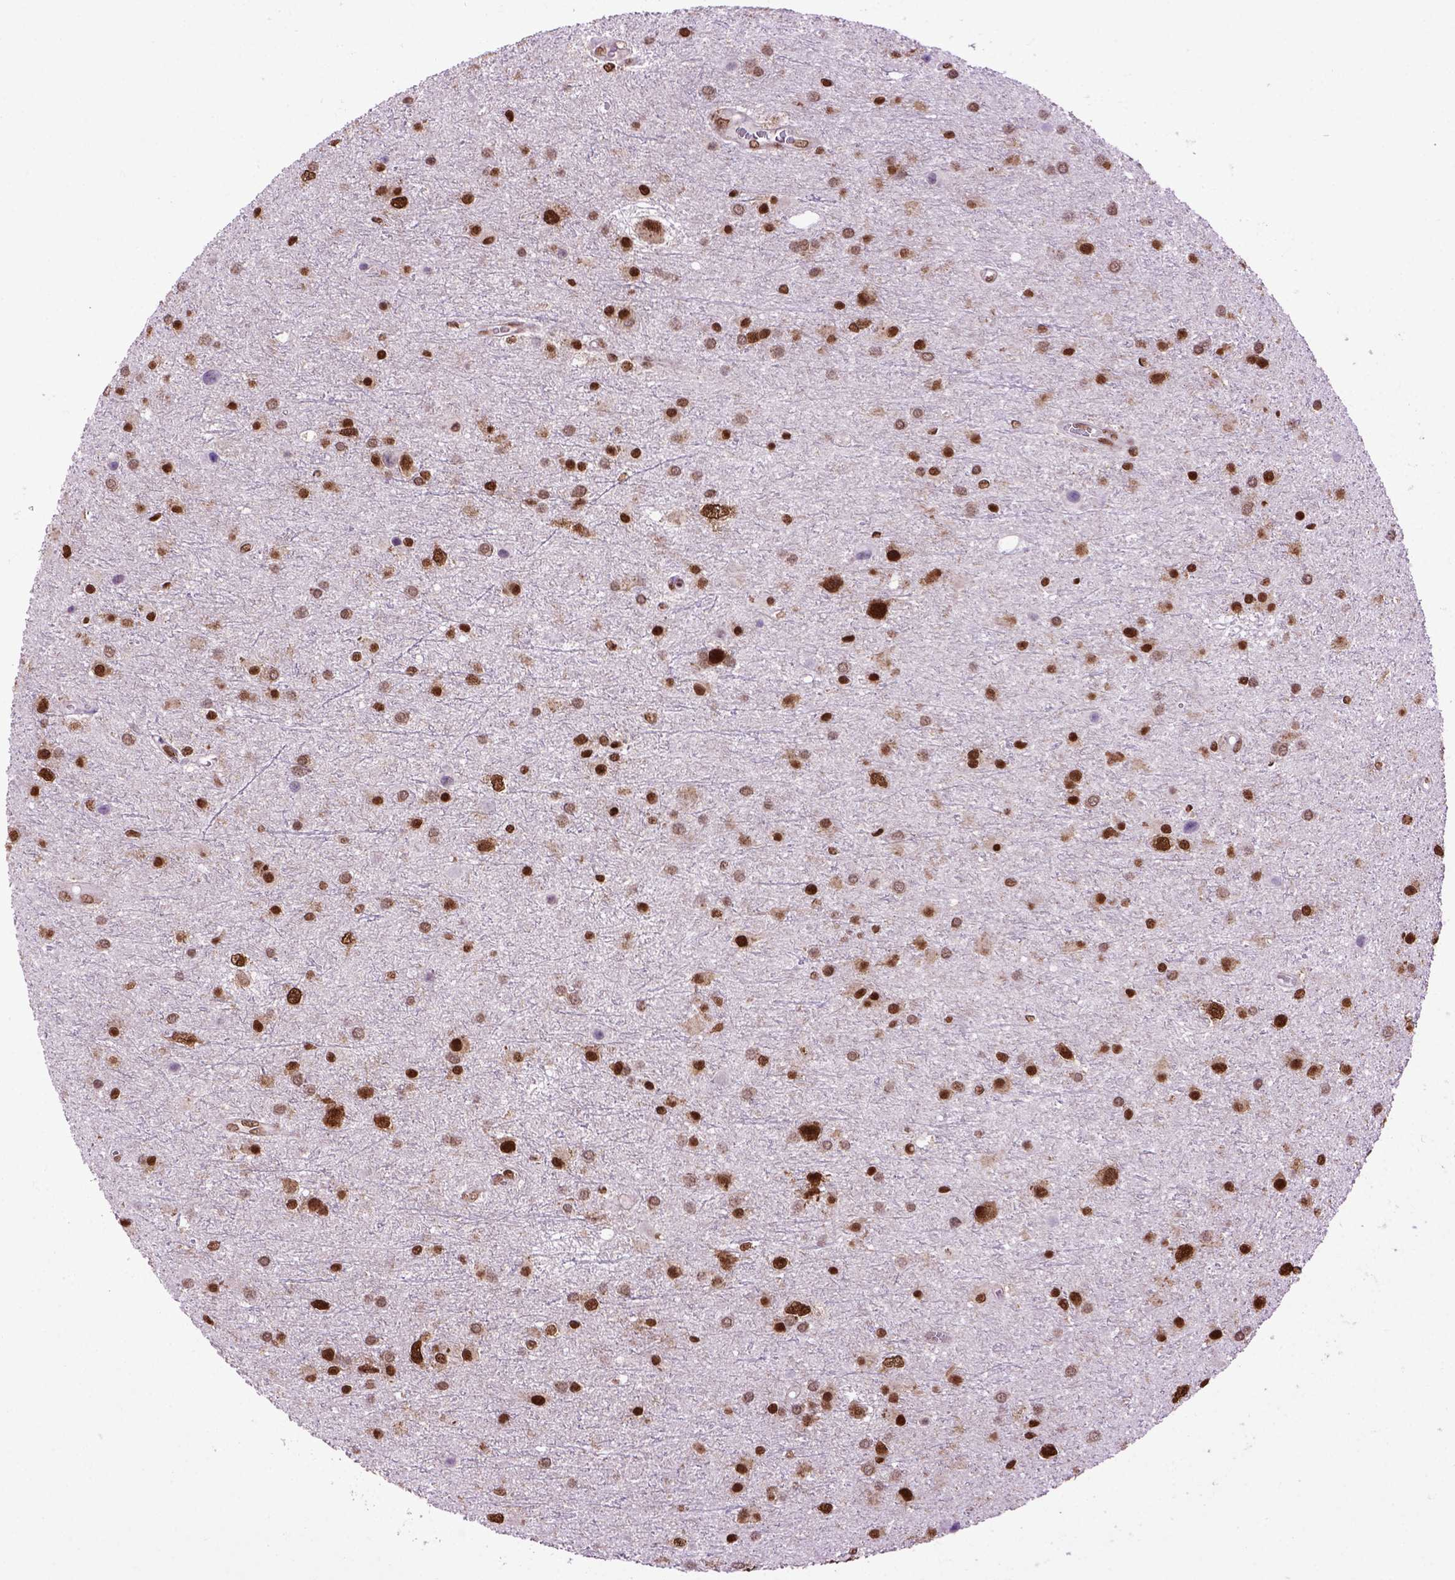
{"staining": {"intensity": "strong", "quantity": ">75%", "location": "nuclear"}, "tissue": "glioma", "cell_type": "Tumor cells", "image_type": "cancer", "snomed": [{"axis": "morphology", "description": "Glioma, malignant, Low grade"}, {"axis": "topography", "description": "Brain"}], "caption": "This photomicrograph reveals malignant glioma (low-grade) stained with IHC to label a protein in brown. The nuclear of tumor cells show strong positivity for the protein. Nuclei are counter-stained blue.", "gene": "CELF1", "patient": {"sex": "female", "age": 32}}